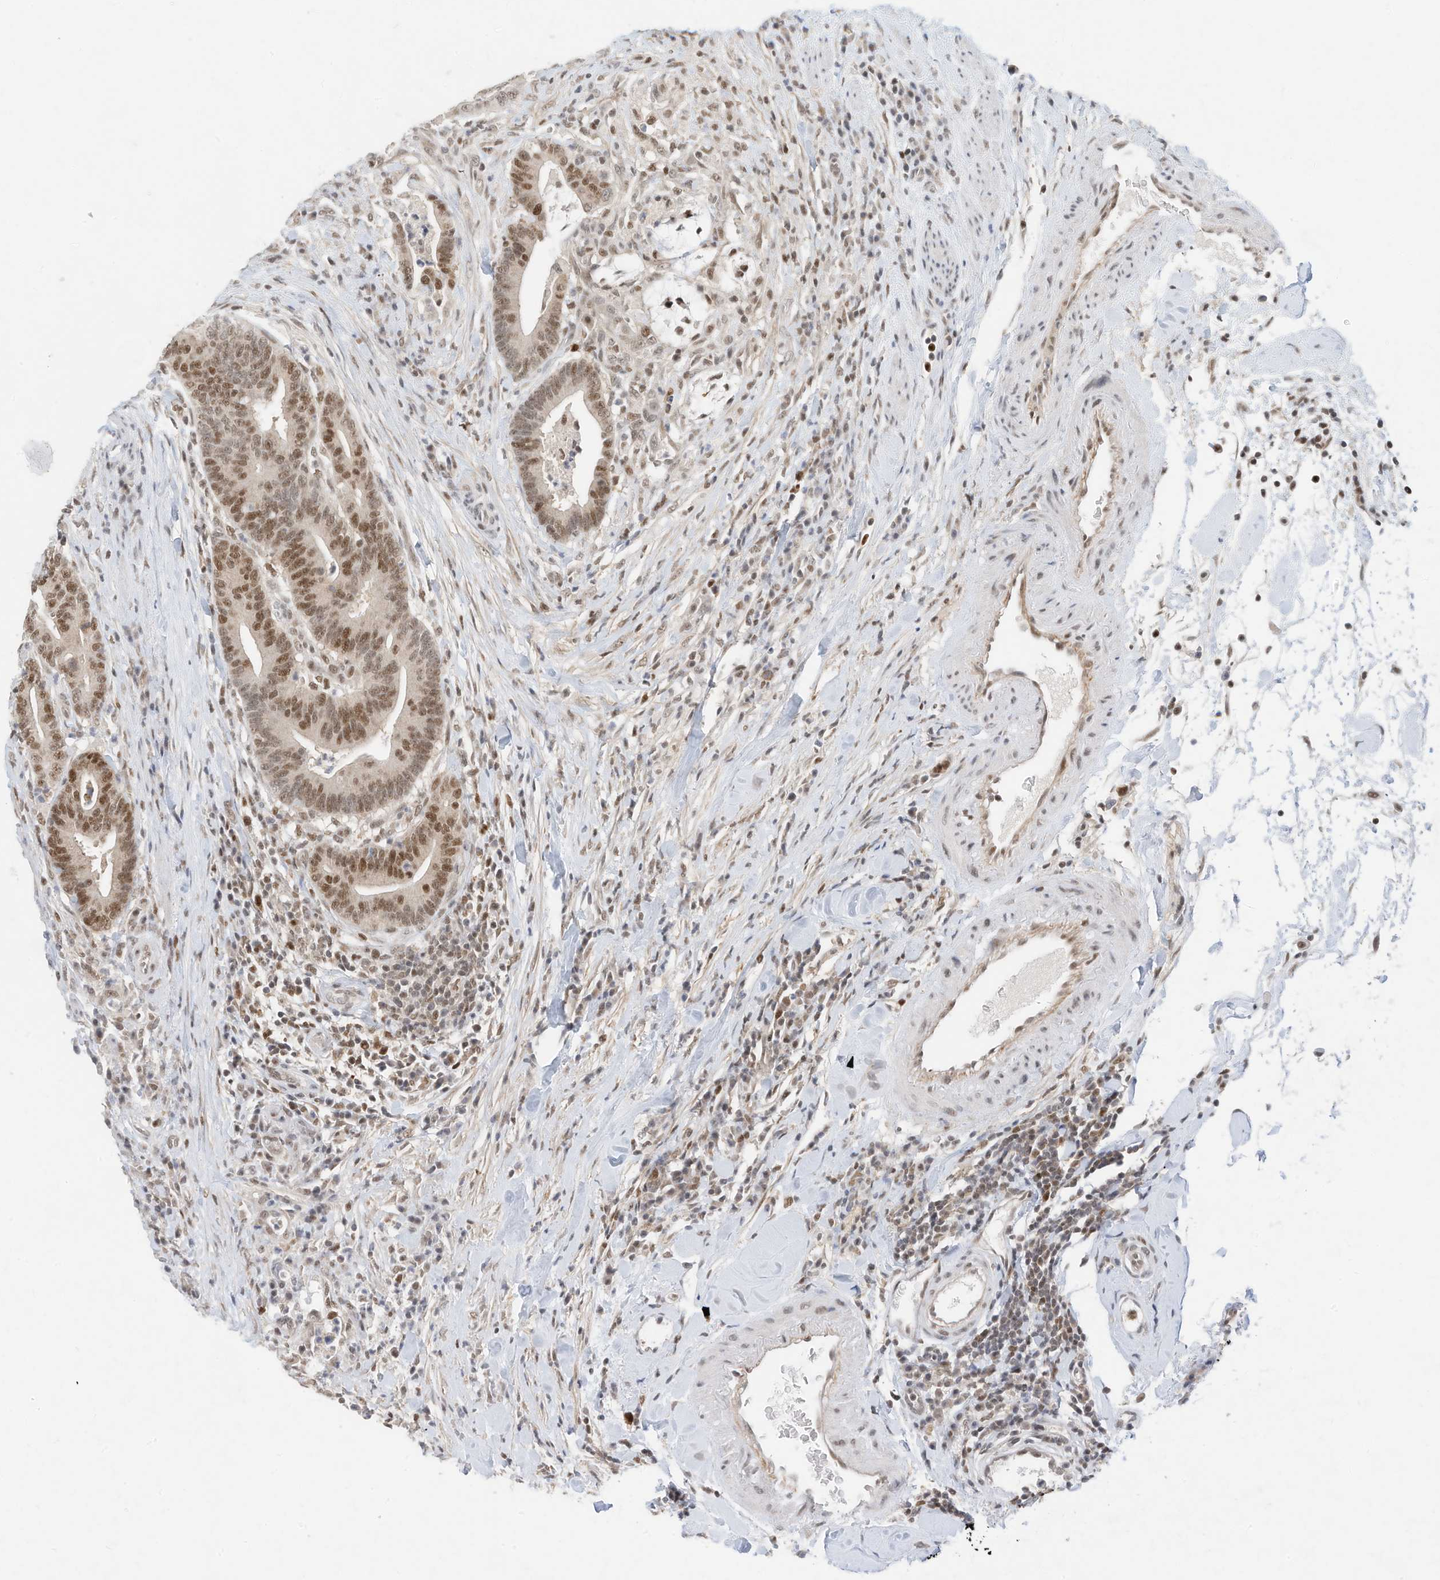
{"staining": {"intensity": "moderate", "quantity": ">75%", "location": "nuclear"}, "tissue": "colorectal cancer", "cell_type": "Tumor cells", "image_type": "cancer", "snomed": [{"axis": "morphology", "description": "Adenocarcinoma, NOS"}, {"axis": "topography", "description": "Colon"}], "caption": "IHC of human adenocarcinoma (colorectal) exhibits medium levels of moderate nuclear staining in approximately >75% of tumor cells.", "gene": "OGT", "patient": {"sex": "female", "age": 66}}